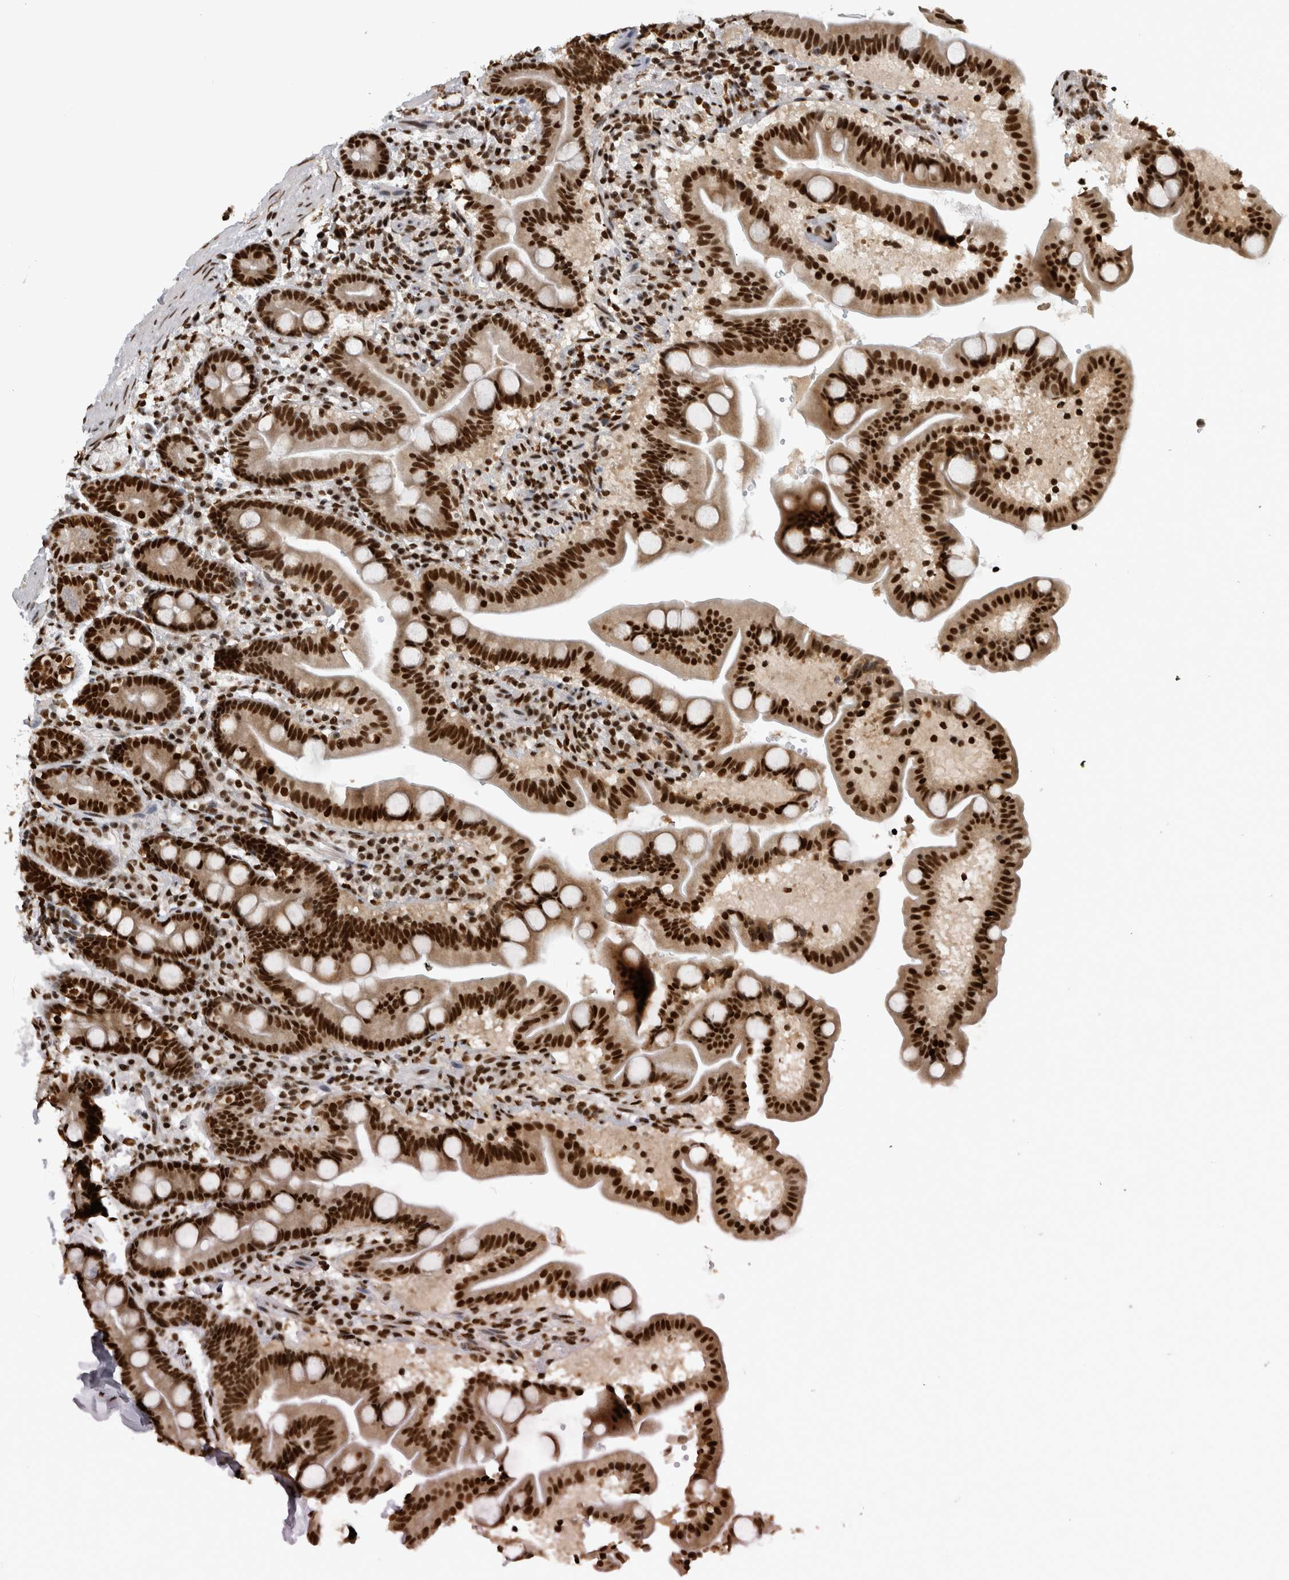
{"staining": {"intensity": "strong", "quantity": ">75%", "location": "nuclear"}, "tissue": "duodenum", "cell_type": "Glandular cells", "image_type": "normal", "snomed": [{"axis": "morphology", "description": "Normal tissue, NOS"}, {"axis": "topography", "description": "Duodenum"}], "caption": "An image of human duodenum stained for a protein demonstrates strong nuclear brown staining in glandular cells. The staining was performed using DAB (3,3'-diaminobenzidine) to visualize the protein expression in brown, while the nuclei were stained in blue with hematoxylin (Magnification: 20x).", "gene": "ZSCAN2", "patient": {"sex": "male", "age": 54}}